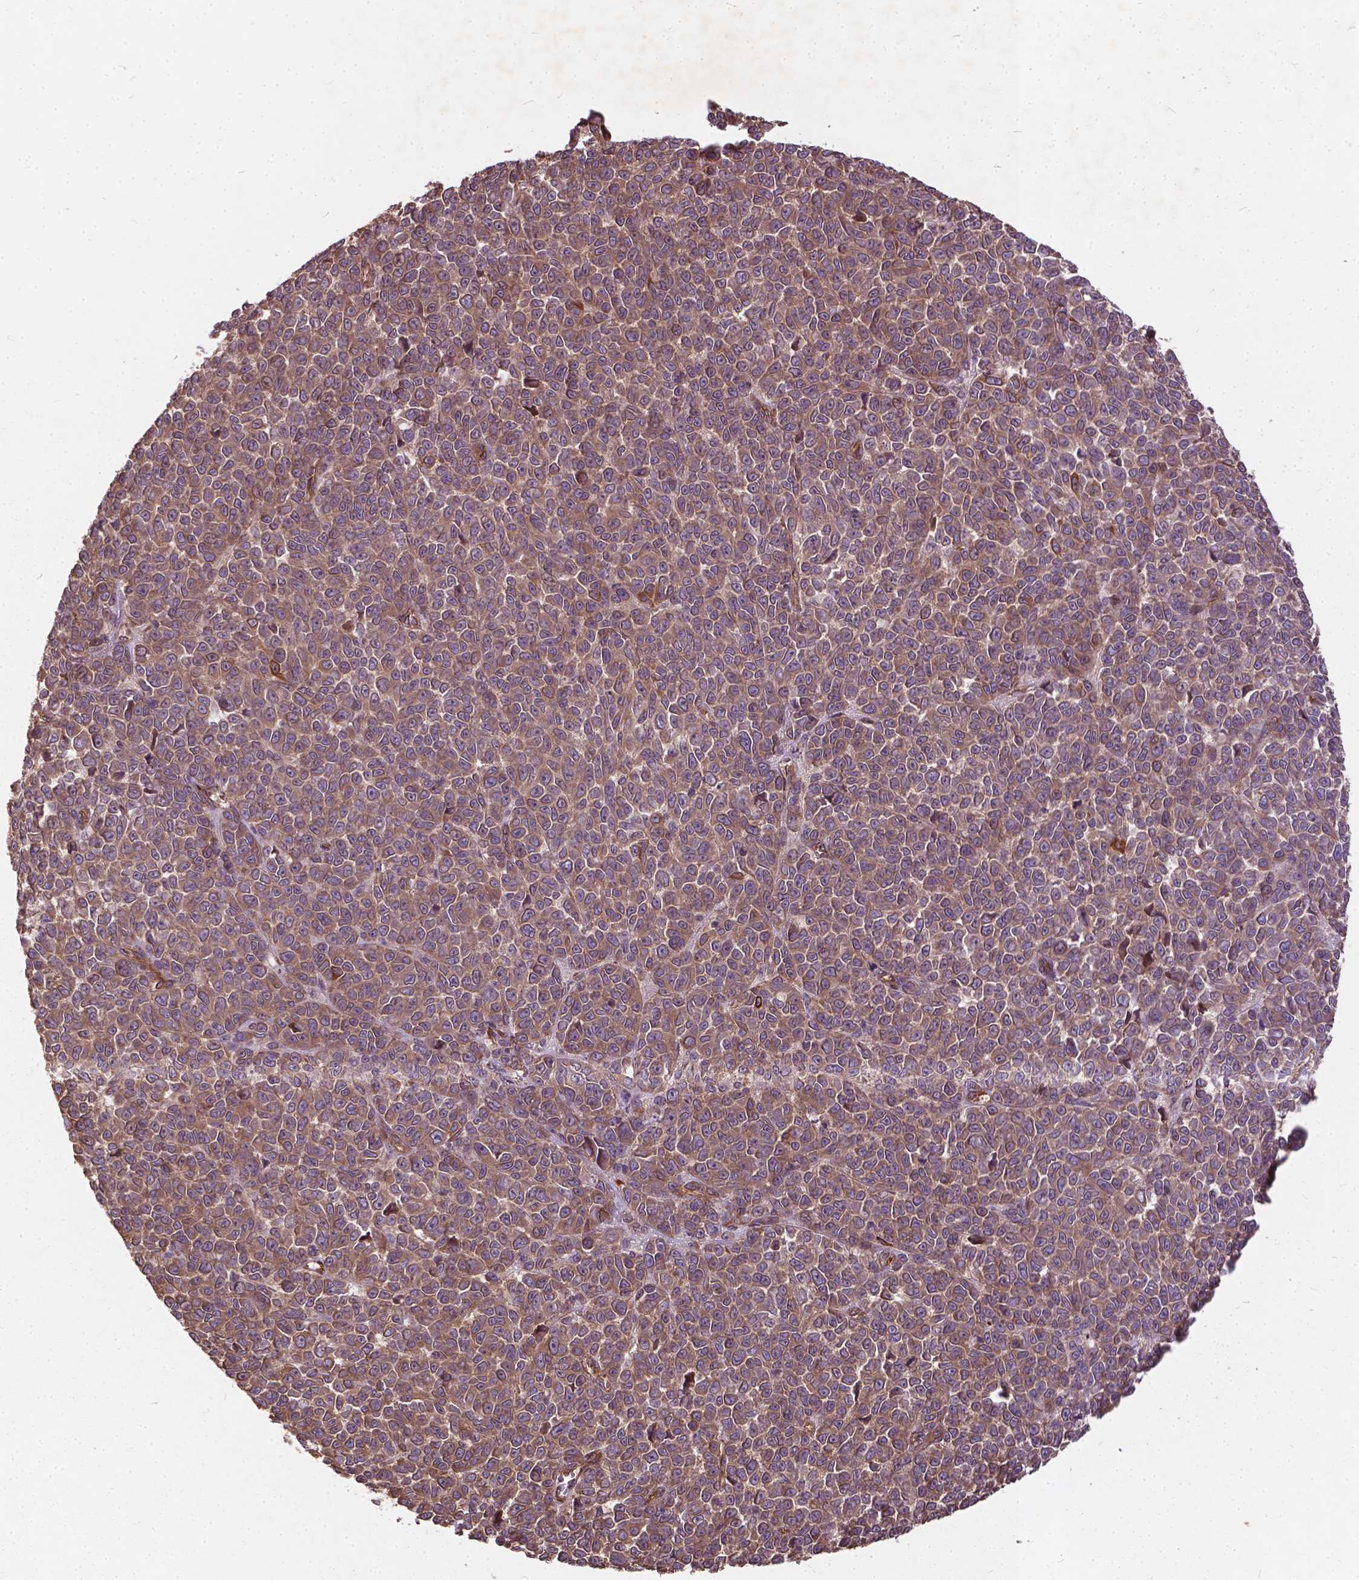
{"staining": {"intensity": "moderate", "quantity": "<25%", "location": "cytoplasmic/membranous"}, "tissue": "melanoma", "cell_type": "Tumor cells", "image_type": "cancer", "snomed": [{"axis": "morphology", "description": "Malignant melanoma, NOS"}, {"axis": "topography", "description": "Skin"}], "caption": "Melanoma stained for a protein (brown) reveals moderate cytoplasmic/membranous positive positivity in about <25% of tumor cells.", "gene": "UBXN2A", "patient": {"sex": "female", "age": 95}}